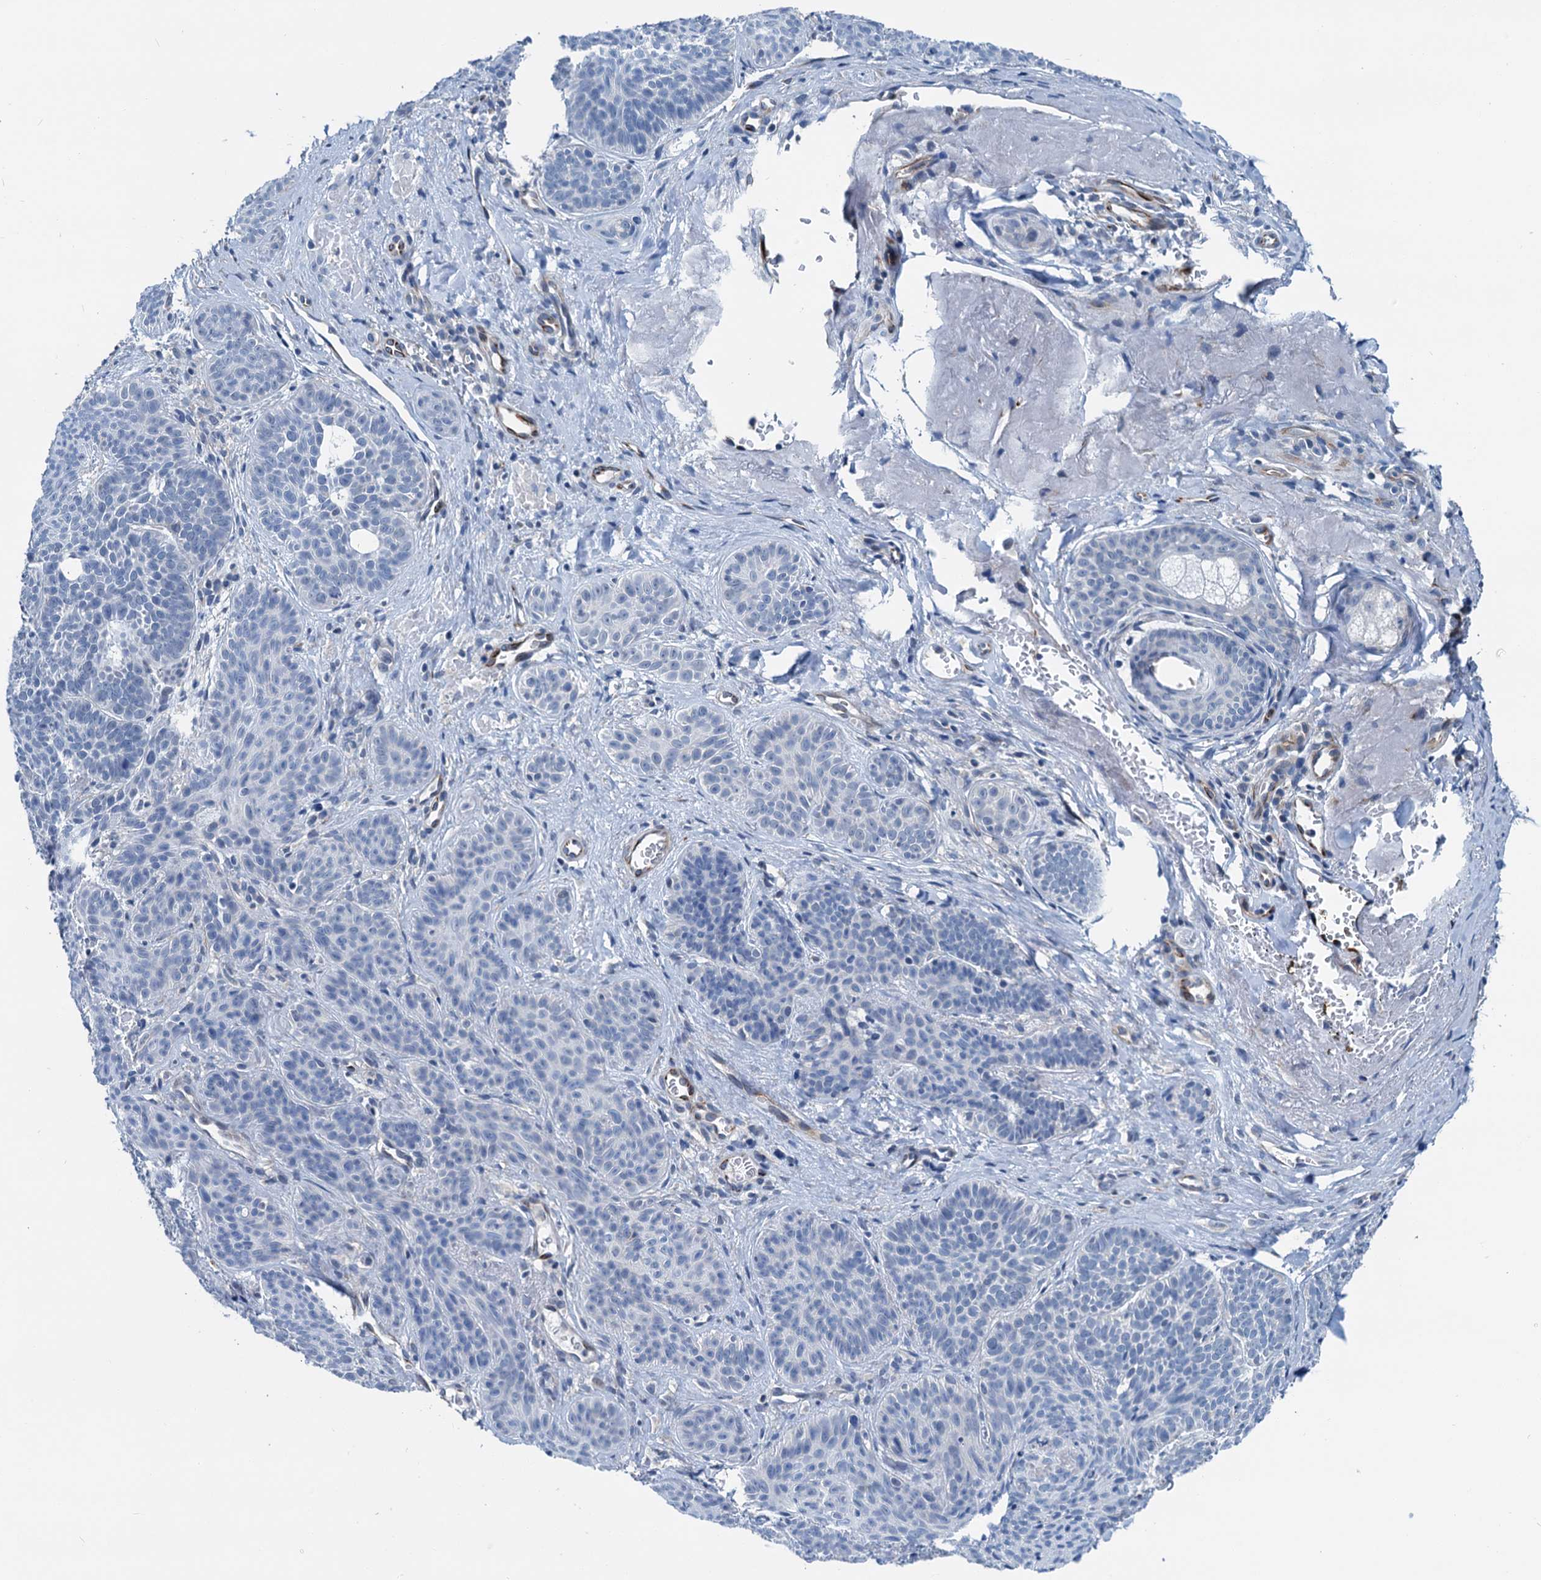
{"staining": {"intensity": "negative", "quantity": "none", "location": "none"}, "tissue": "skin cancer", "cell_type": "Tumor cells", "image_type": "cancer", "snomed": [{"axis": "morphology", "description": "Basal cell carcinoma"}, {"axis": "topography", "description": "Skin"}], "caption": "A high-resolution image shows IHC staining of skin cancer, which reveals no significant staining in tumor cells.", "gene": "ELAC1", "patient": {"sex": "male", "age": 85}}